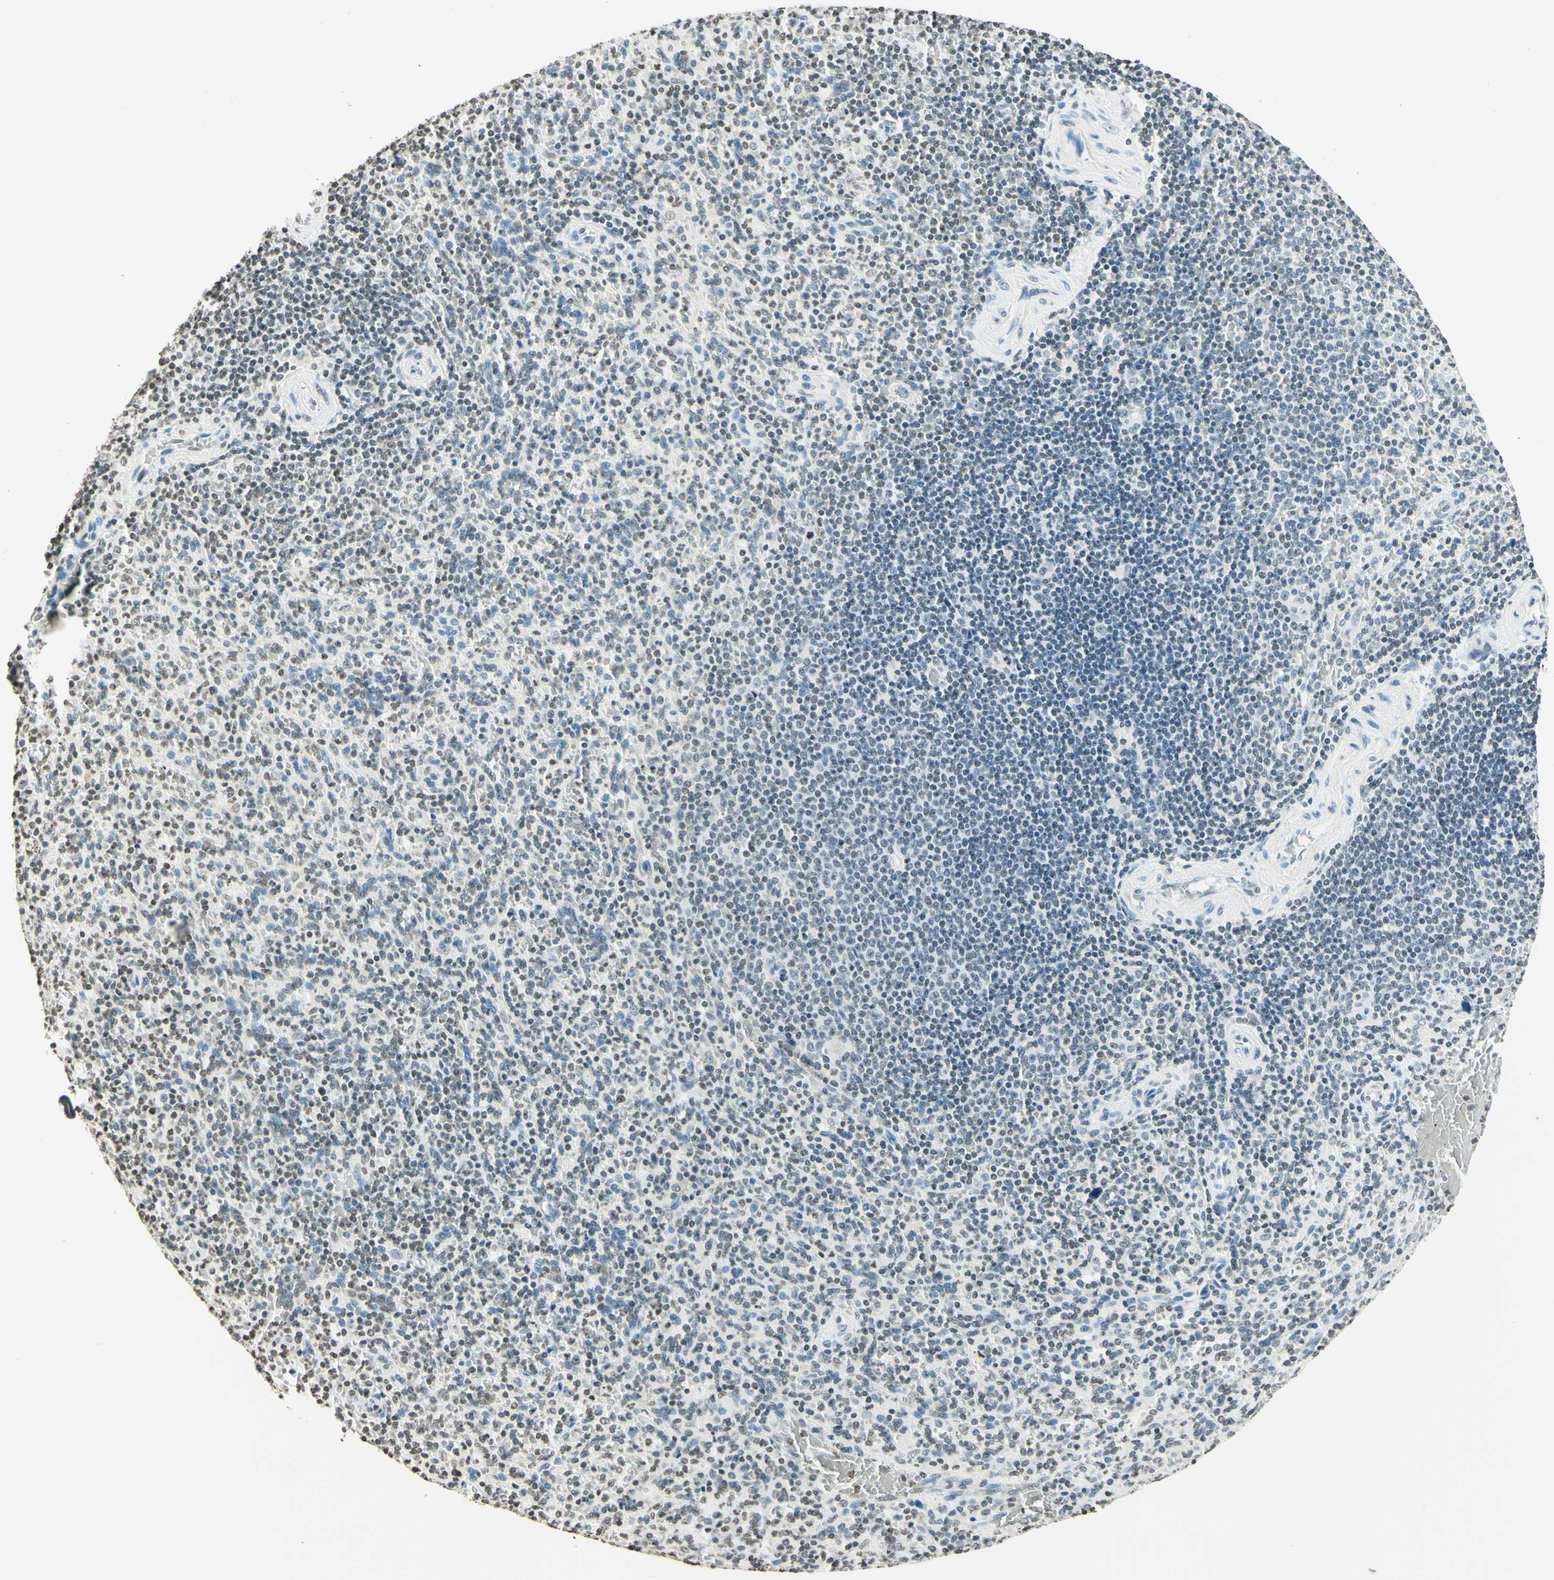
{"staining": {"intensity": "weak", "quantity": "25%-75%", "location": "nuclear"}, "tissue": "spleen", "cell_type": "Cells in red pulp", "image_type": "normal", "snomed": [{"axis": "morphology", "description": "Normal tissue, NOS"}, {"axis": "topography", "description": "Spleen"}], "caption": "An immunohistochemistry (IHC) micrograph of unremarkable tissue is shown. Protein staining in brown labels weak nuclear positivity in spleen within cells in red pulp.", "gene": "MSH2", "patient": {"sex": "male", "age": 36}}